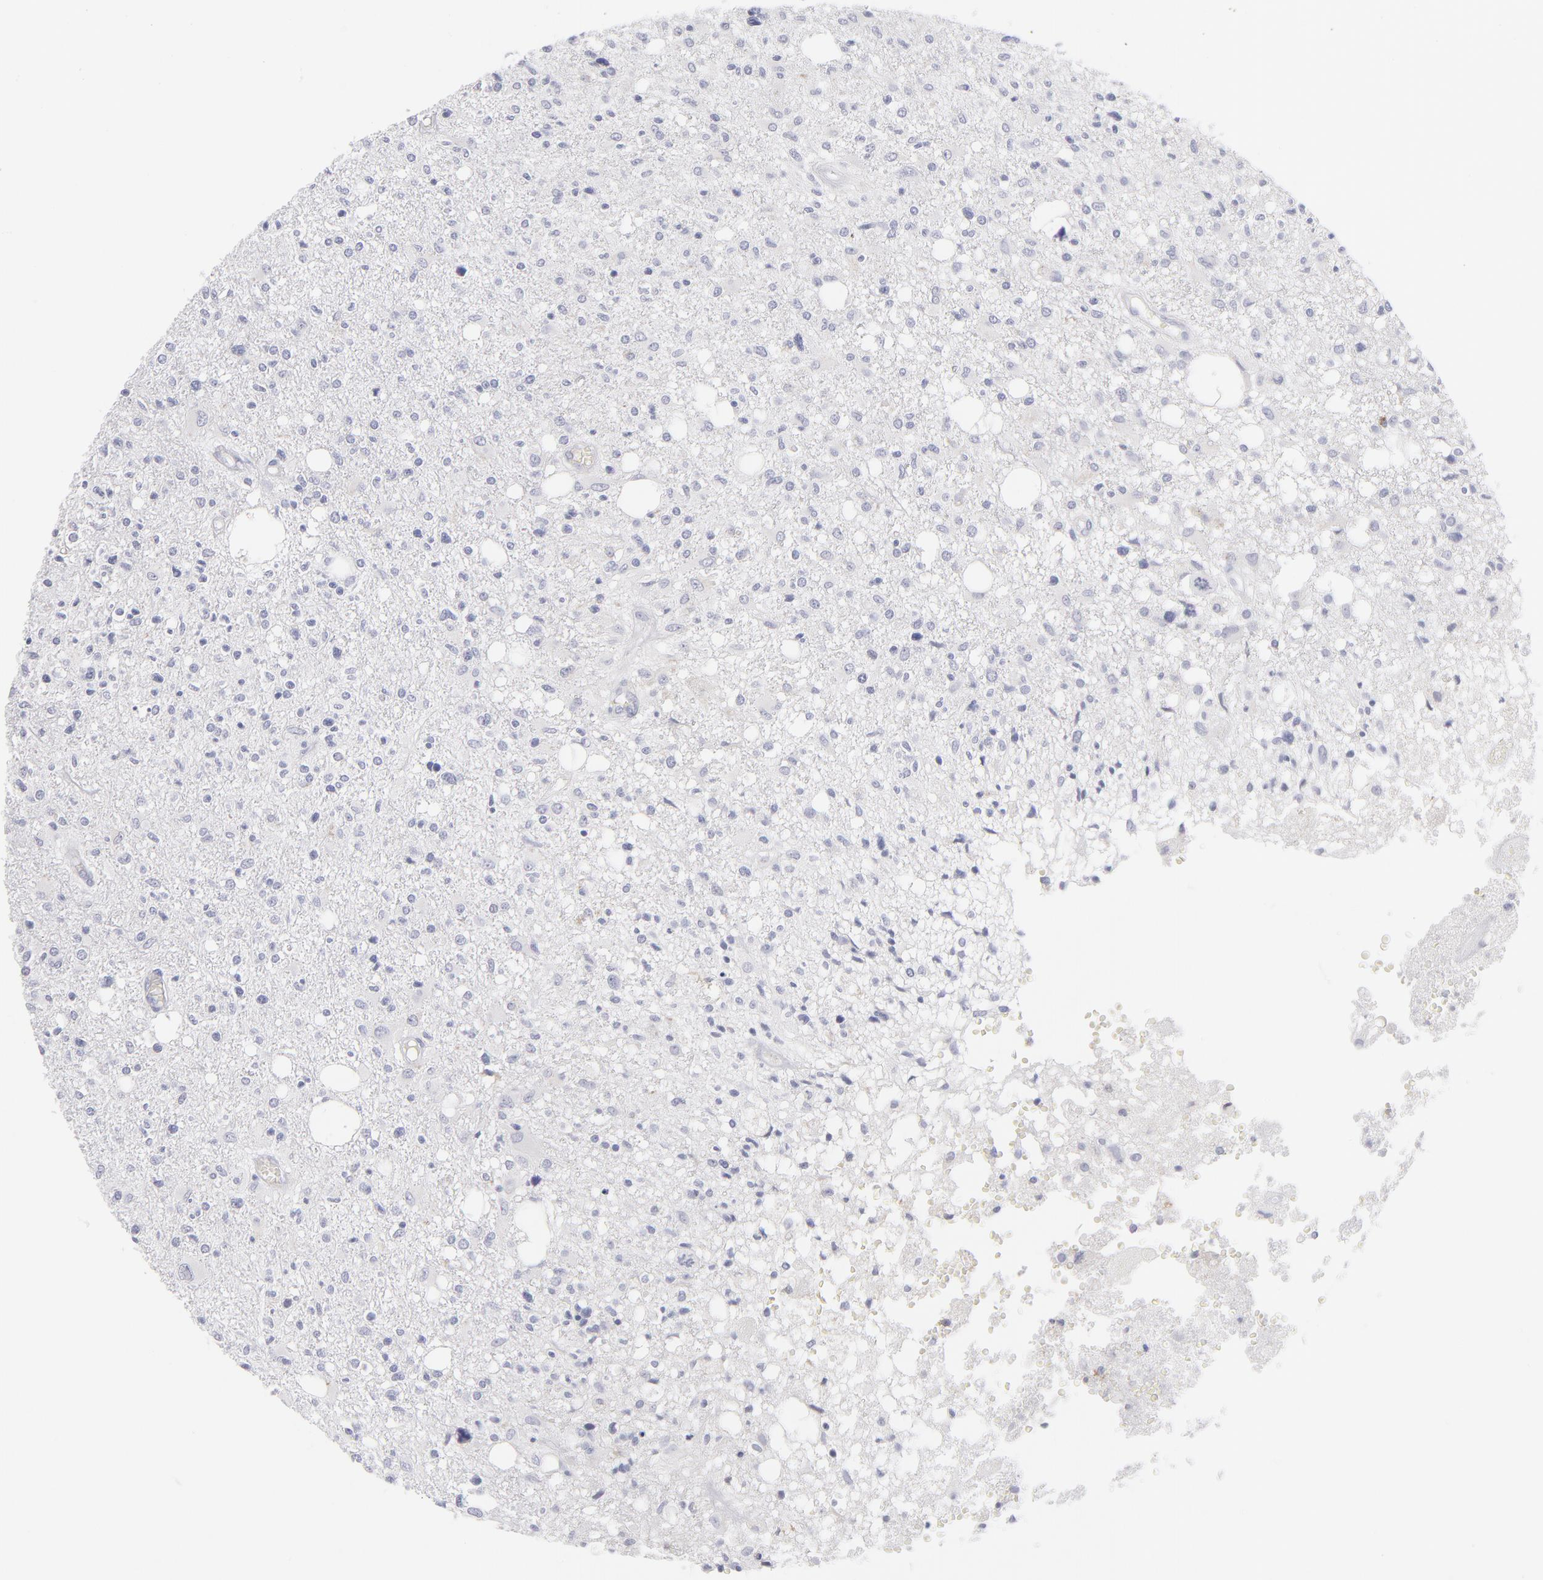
{"staining": {"intensity": "negative", "quantity": "none", "location": "none"}, "tissue": "glioma", "cell_type": "Tumor cells", "image_type": "cancer", "snomed": [{"axis": "morphology", "description": "Glioma, malignant, High grade"}, {"axis": "topography", "description": "Cerebral cortex"}], "caption": "Immunohistochemical staining of glioma exhibits no significant expression in tumor cells. Nuclei are stained in blue.", "gene": "MTHFD2", "patient": {"sex": "male", "age": 76}}